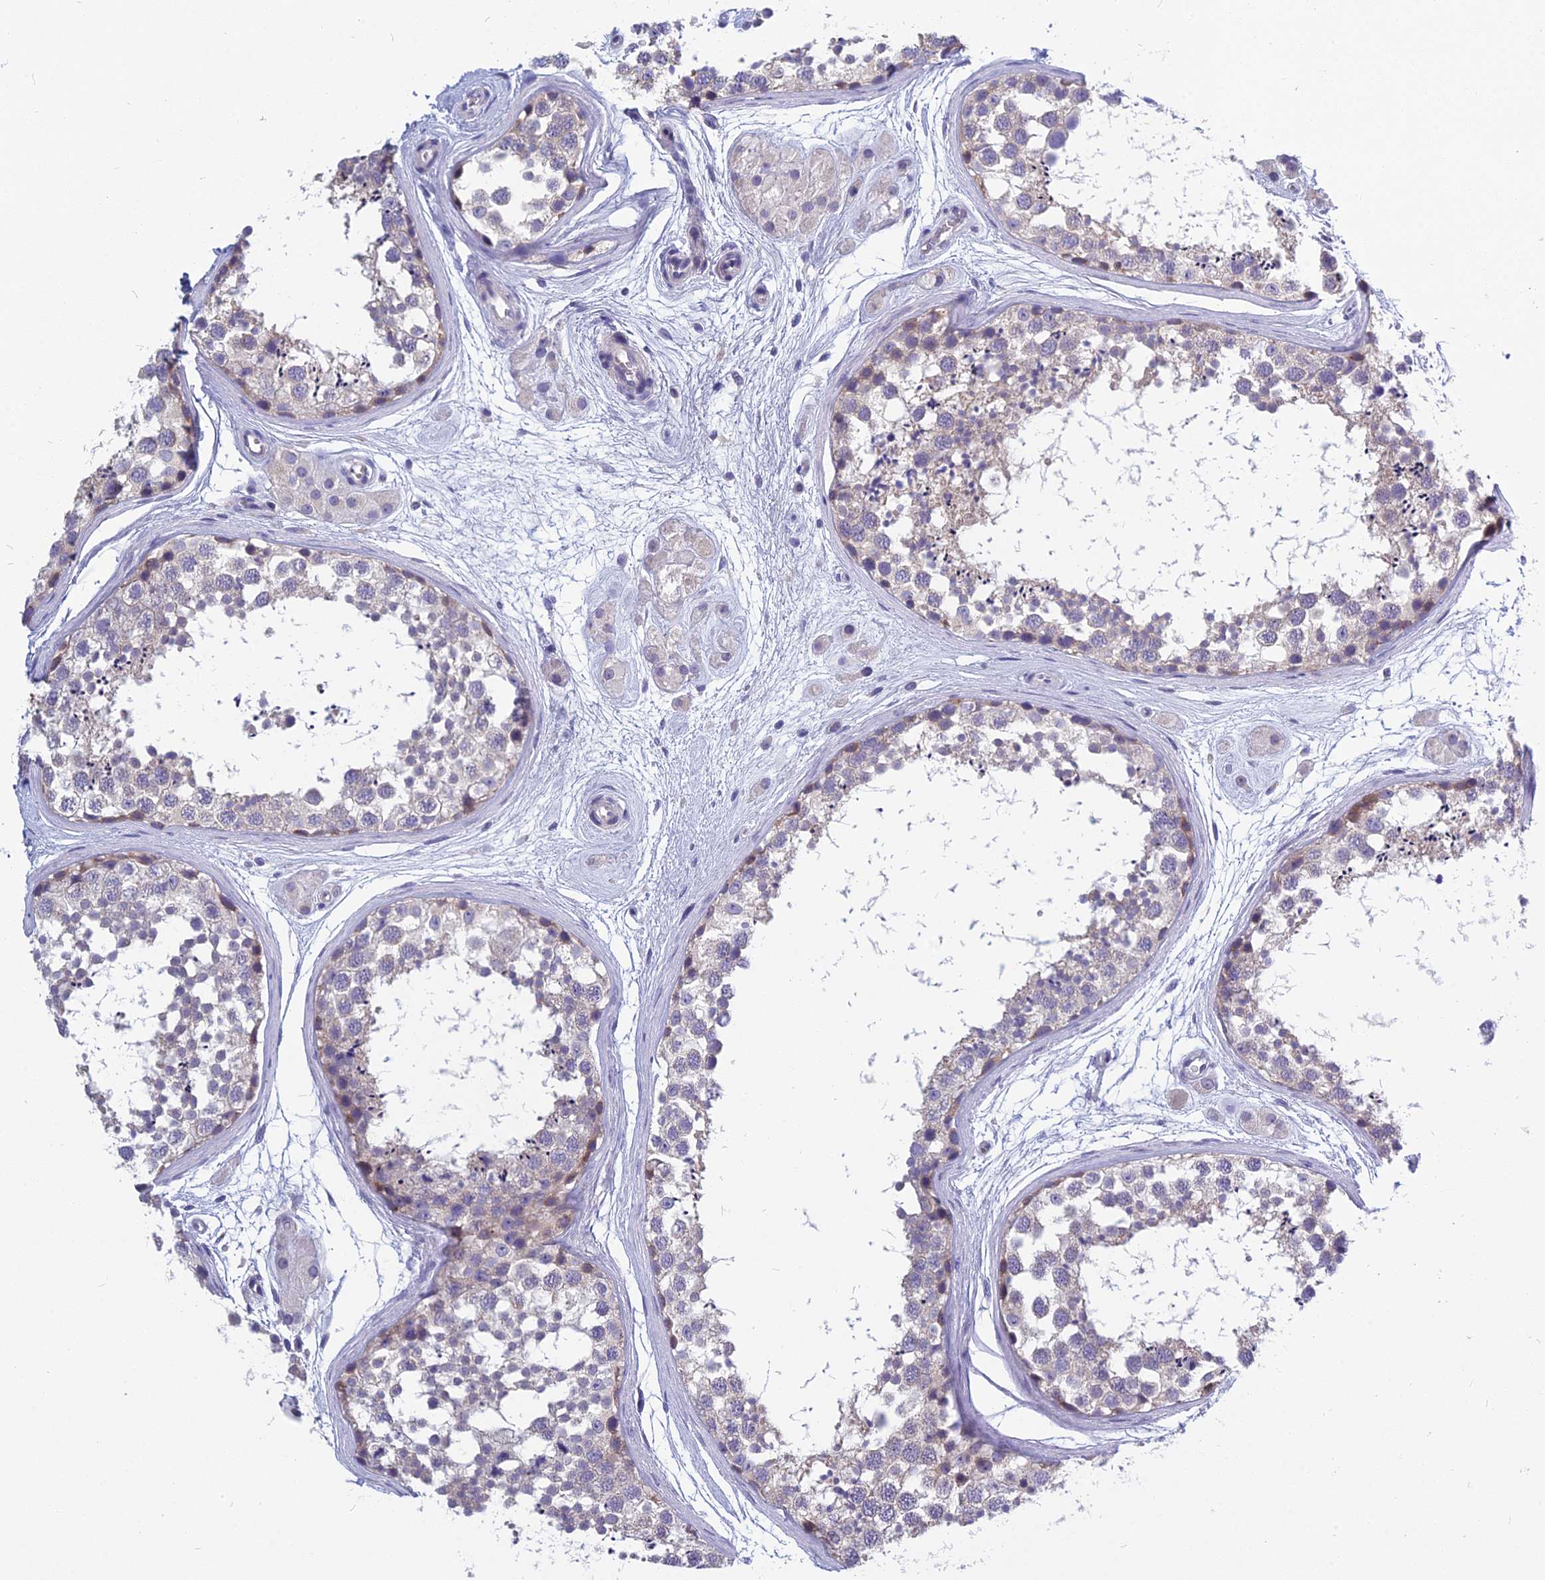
{"staining": {"intensity": "weak", "quantity": "<25%", "location": "cytoplasmic/membranous"}, "tissue": "testis", "cell_type": "Cells in seminiferous ducts", "image_type": "normal", "snomed": [{"axis": "morphology", "description": "Normal tissue, NOS"}, {"axis": "topography", "description": "Testis"}], "caption": "Human testis stained for a protein using IHC exhibits no staining in cells in seminiferous ducts.", "gene": "RBM41", "patient": {"sex": "male", "age": 56}}